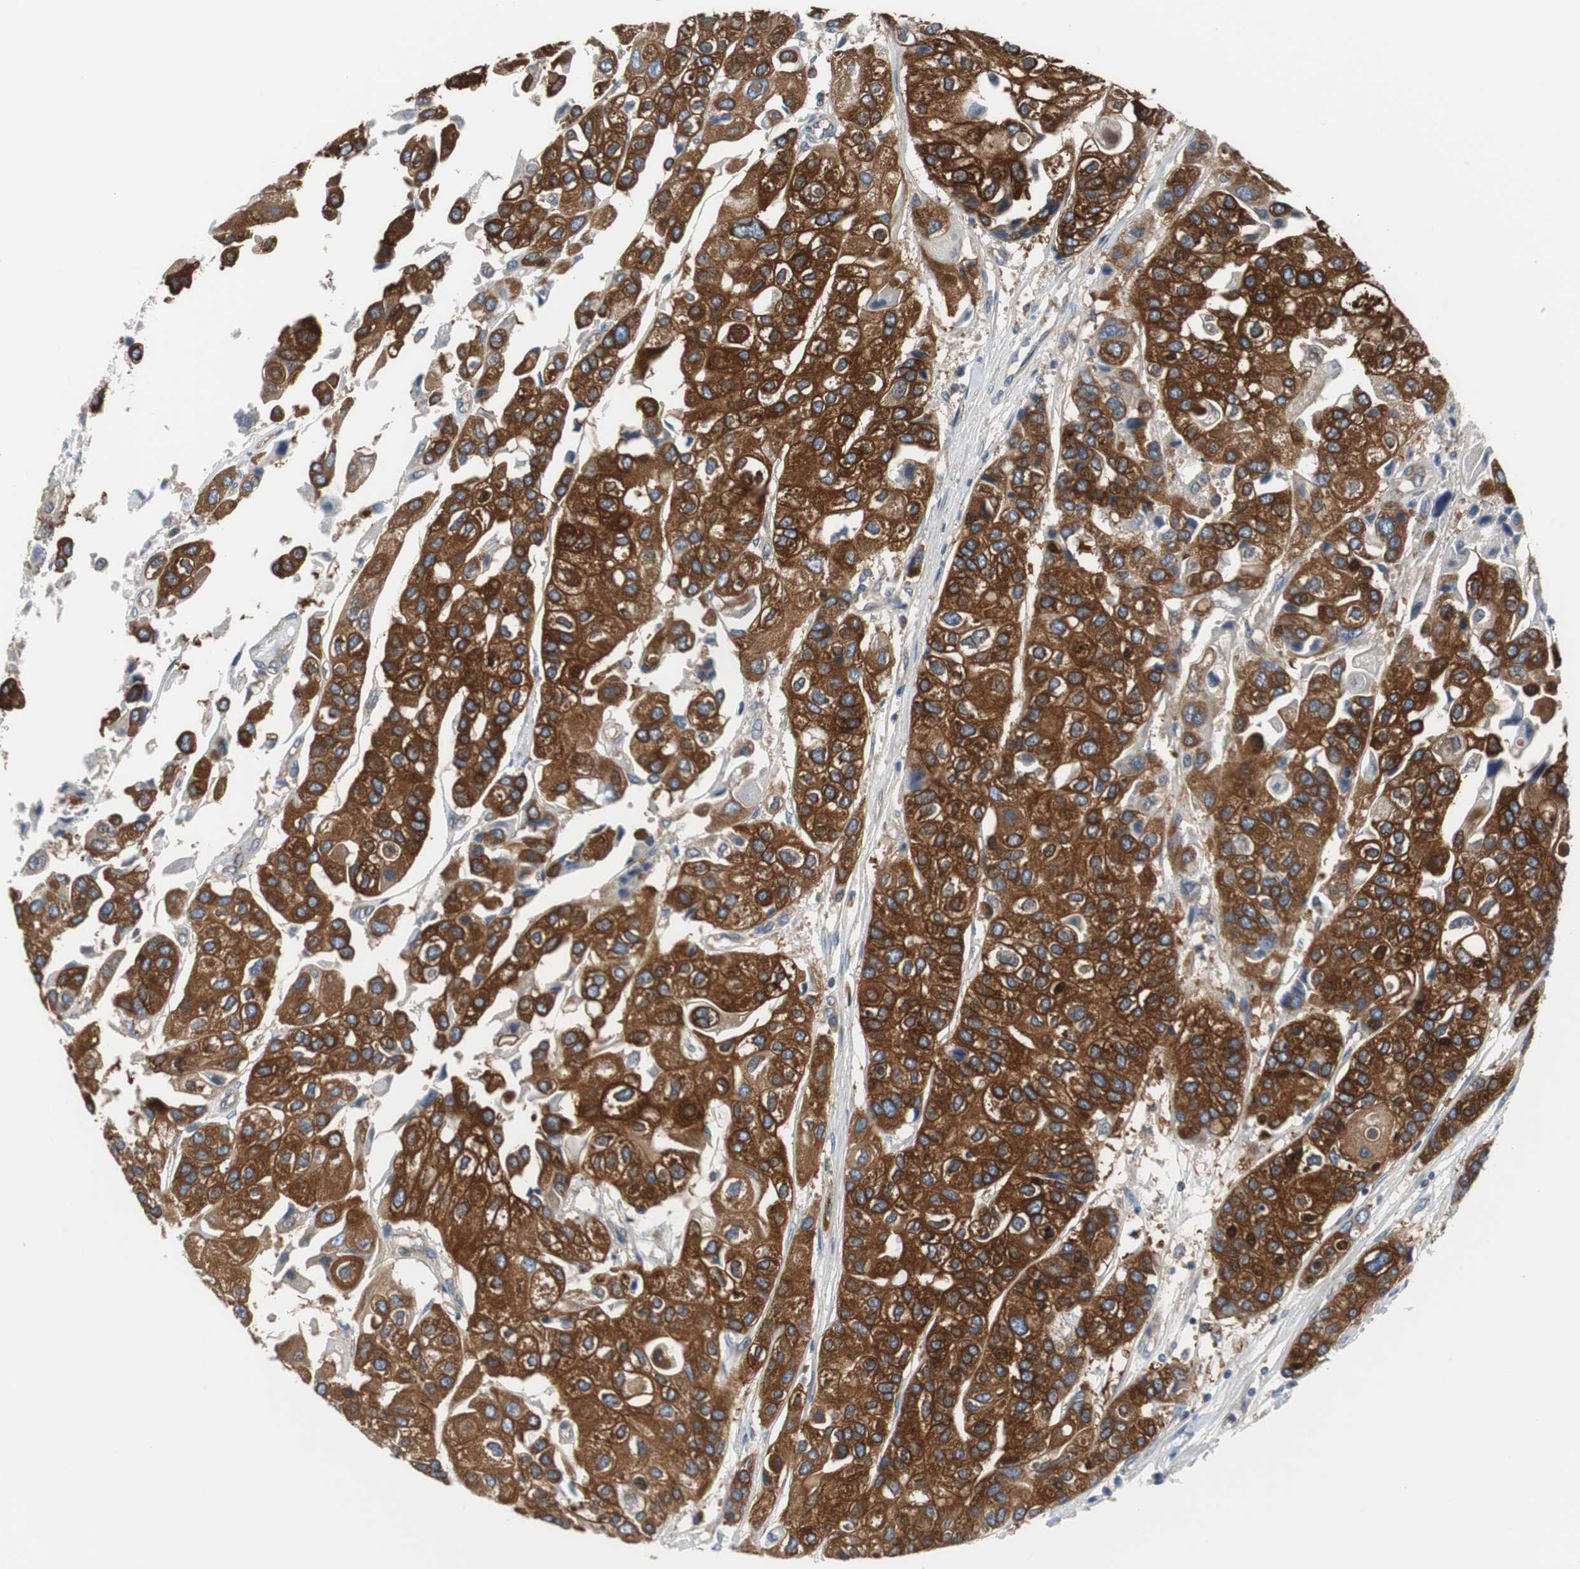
{"staining": {"intensity": "strong", "quantity": ">75%", "location": "cytoplasmic/membranous"}, "tissue": "urothelial cancer", "cell_type": "Tumor cells", "image_type": "cancer", "snomed": [{"axis": "morphology", "description": "Urothelial carcinoma, High grade"}, {"axis": "topography", "description": "Urinary bladder"}], "caption": "Protein staining of high-grade urothelial carcinoma tissue reveals strong cytoplasmic/membranous positivity in about >75% of tumor cells. The staining is performed using DAB (3,3'-diaminobenzidine) brown chromogen to label protein expression. The nuclei are counter-stained blue using hematoxylin.", "gene": "BRAF", "patient": {"sex": "female", "age": 64}}